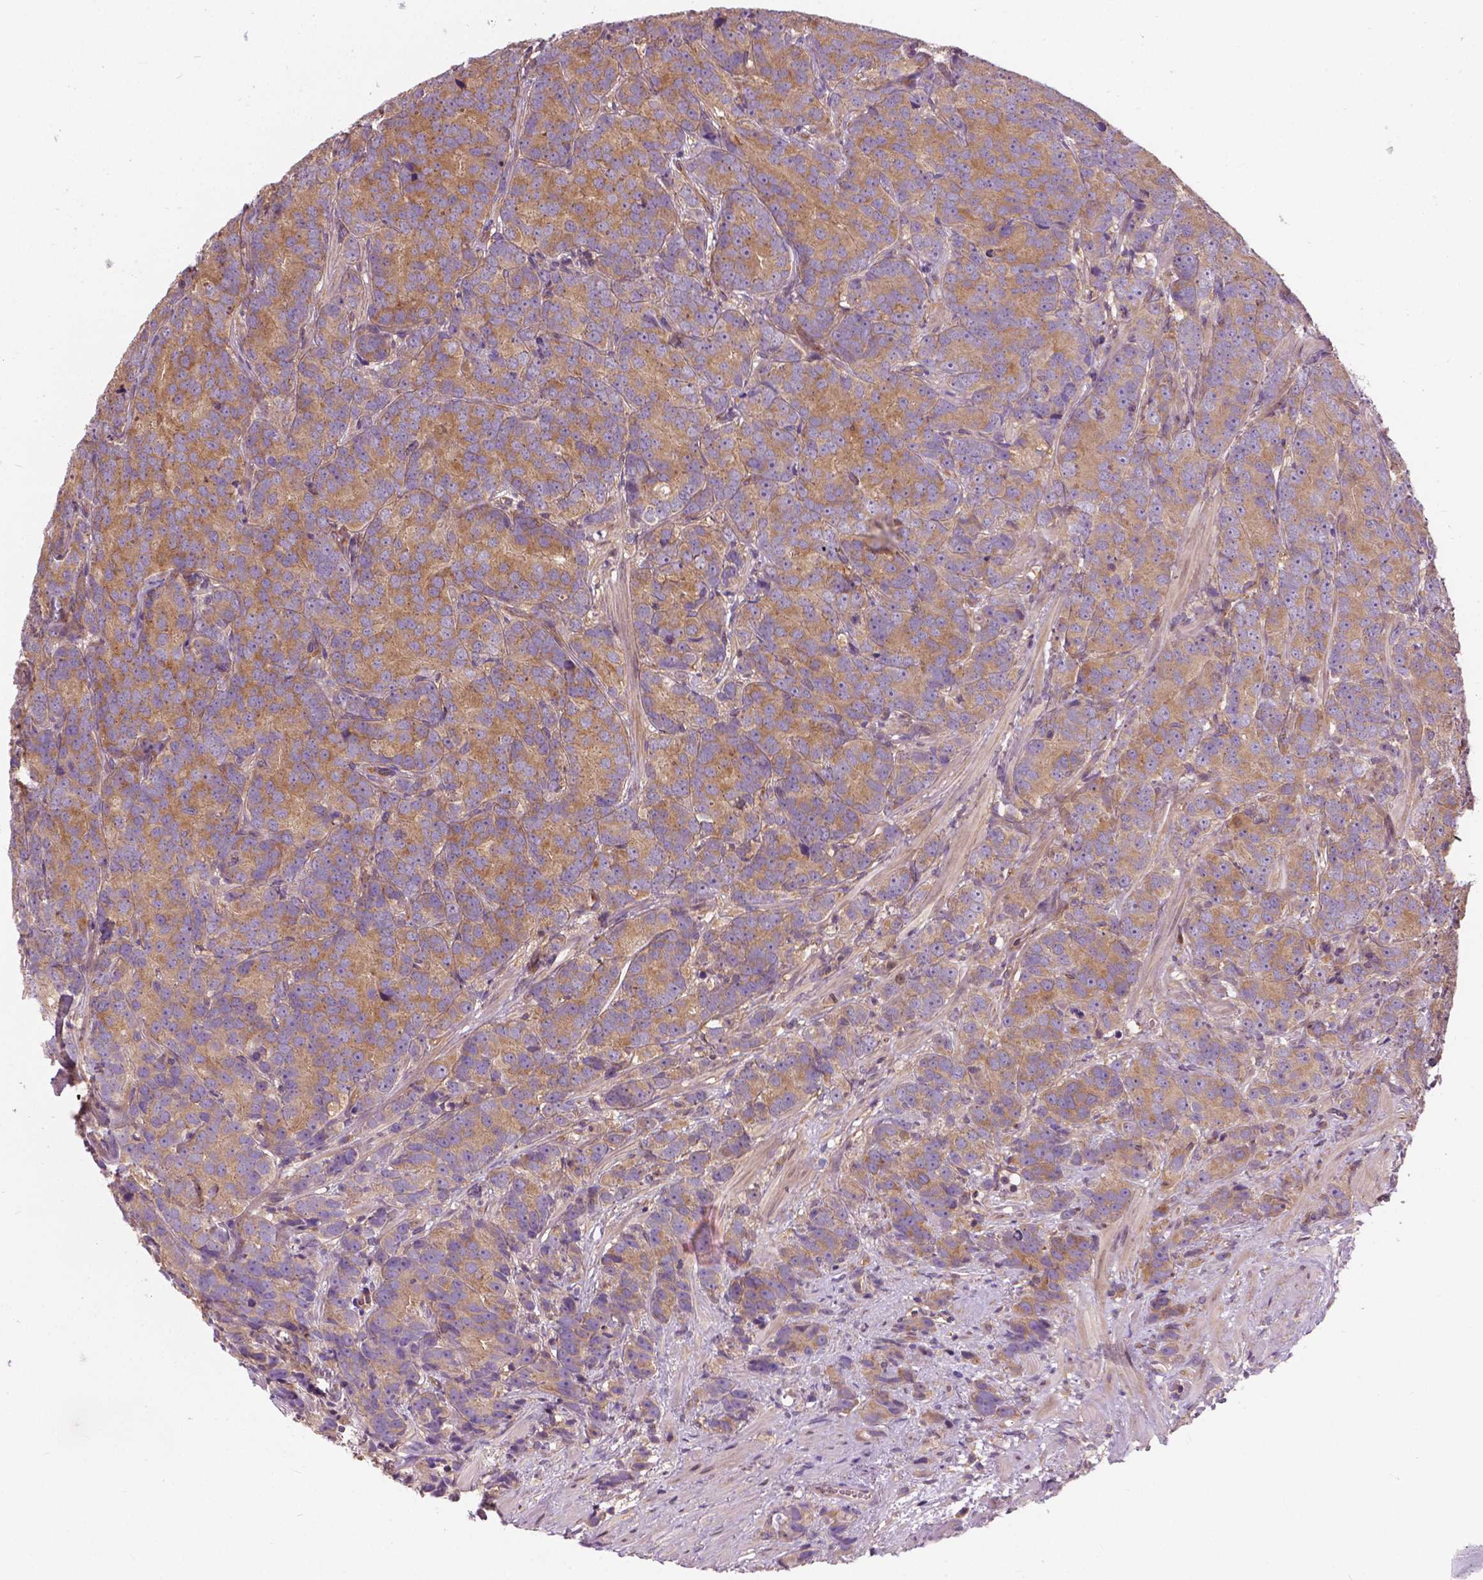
{"staining": {"intensity": "moderate", "quantity": "25%-75%", "location": "cytoplasmic/membranous"}, "tissue": "prostate cancer", "cell_type": "Tumor cells", "image_type": "cancer", "snomed": [{"axis": "morphology", "description": "Adenocarcinoma, High grade"}, {"axis": "topography", "description": "Prostate"}], "caption": "IHC photomicrograph of prostate high-grade adenocarcinoma stained for a protein (brown), which shows medium levels of moderate cytoplasmic/membranous positivity in approximately 25%-75% of tumor cells.", "gene": "MZT1", "patient": {"sex": "male", "age": 90}}